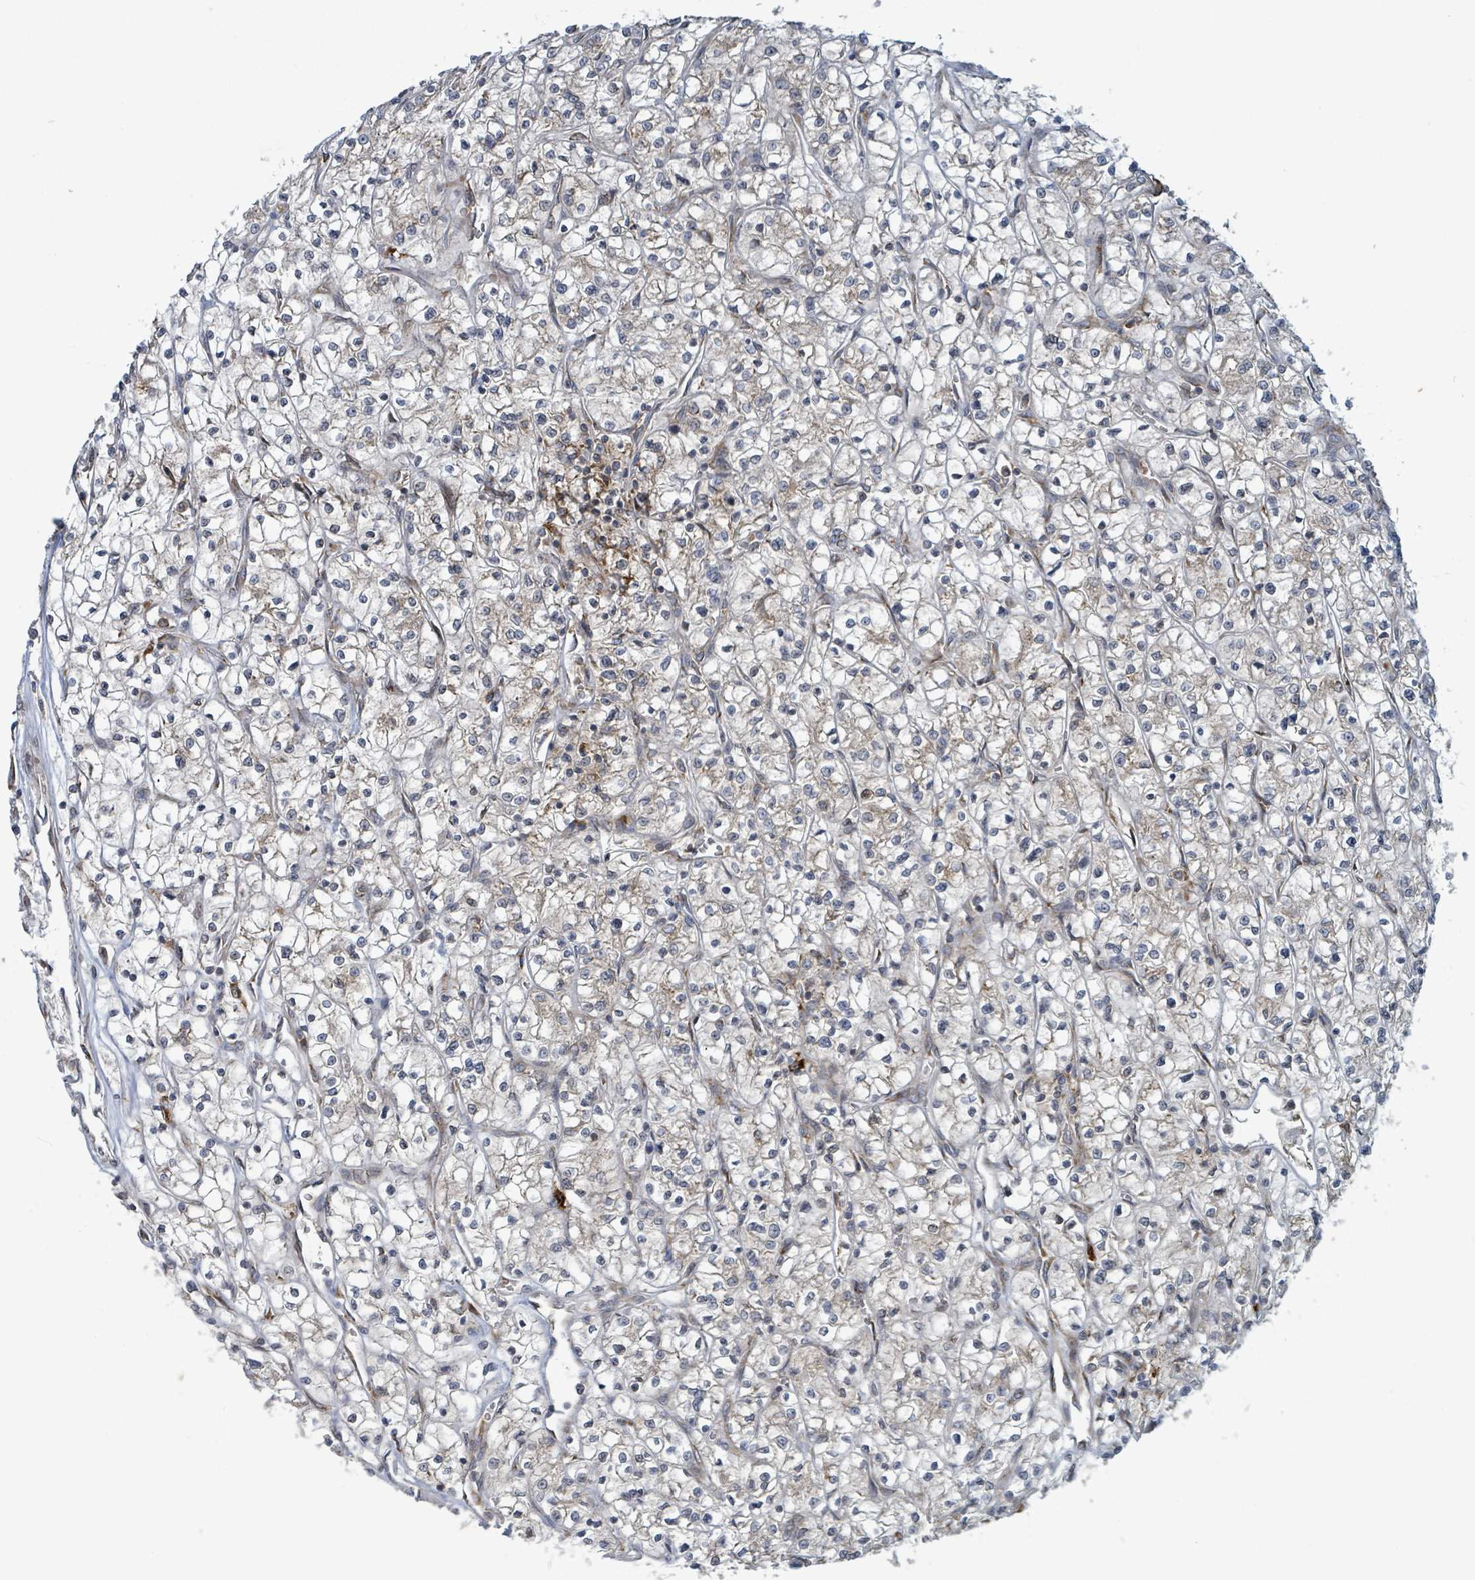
{"staining": {"intensity": "negative", "quantity": "none", "location": "none"}, "tissue": "renal cancer", "cell_type": "Tumor cells", "image_type": "cancer", "snomed": [{"axis": "morphology", "description": "Adenocarcinoma, NOS"}, {"axis": "topography", "description": "Kidney"}], "caption": "Tumor cells are negative for brown protein staining in renal cancer. (Brightfield microscopy of DAB immunohistochemistry (IHC) at high magnification).", "gene": "OR51E1", "patient": {"sex": "female", "age": 64}}